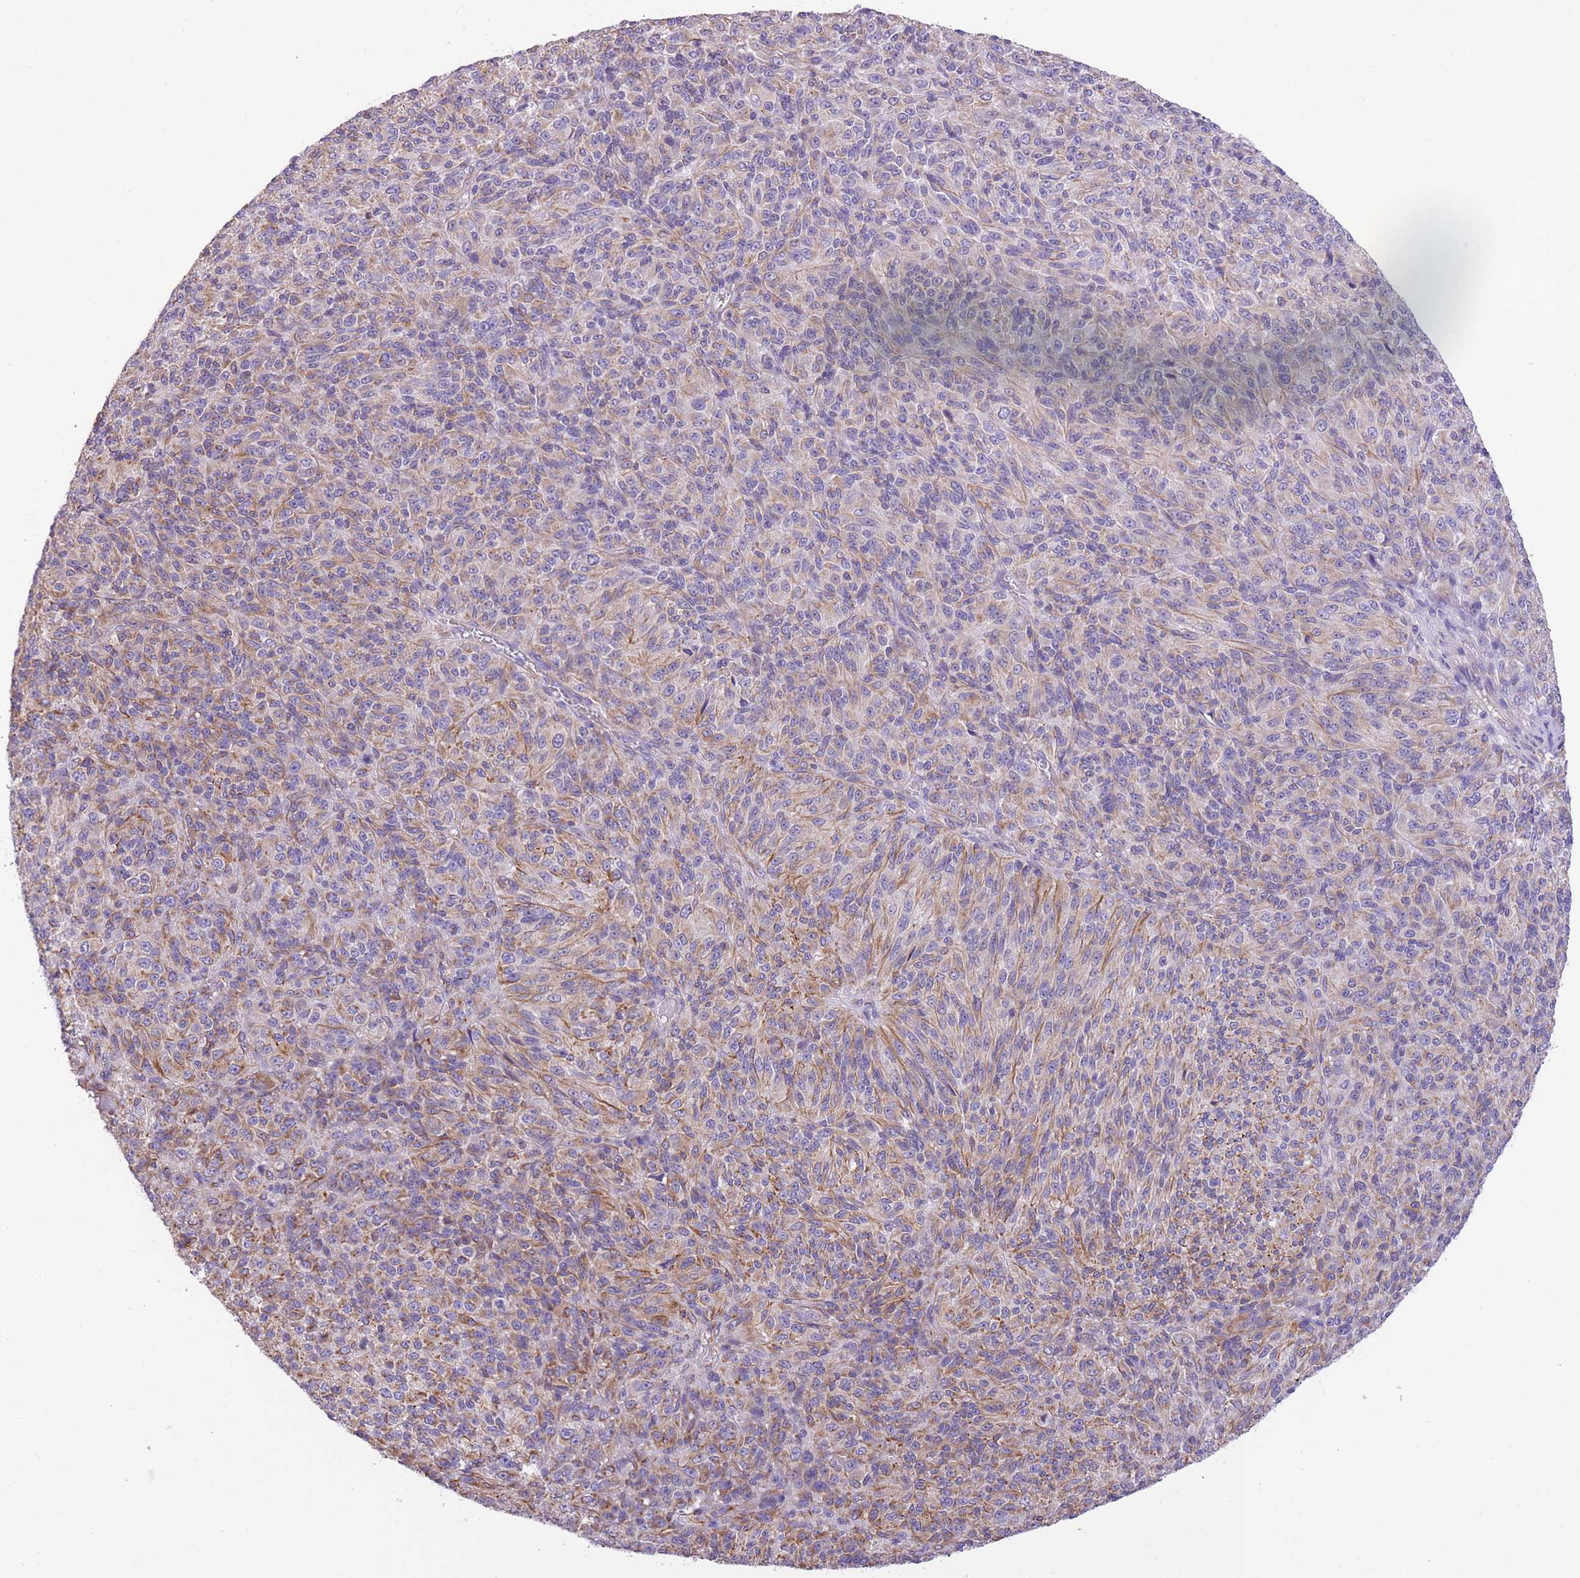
{"staining": {"intensity": "moderate", "quantity": "25%-75%", "location": "cytoplasmic/membranous"}, "tissue": "melanoma", "cell_type": "Tumor cells", "image_type": "cancer", "snomed": [{"axis": "morphology", "description": "Malignant melanoma, Metastatic site"}, {"axis": "topography", "description": "Brain"}], "caption": "A photomicrograph showing moderate cytoplasmic/membranous positivity in about 25%-75% of tumor cells in melanoma, as visualized by brown immunohistochemical staining.", "gene": "RHOU", "patient": {"sex": "female", "age": 56}}